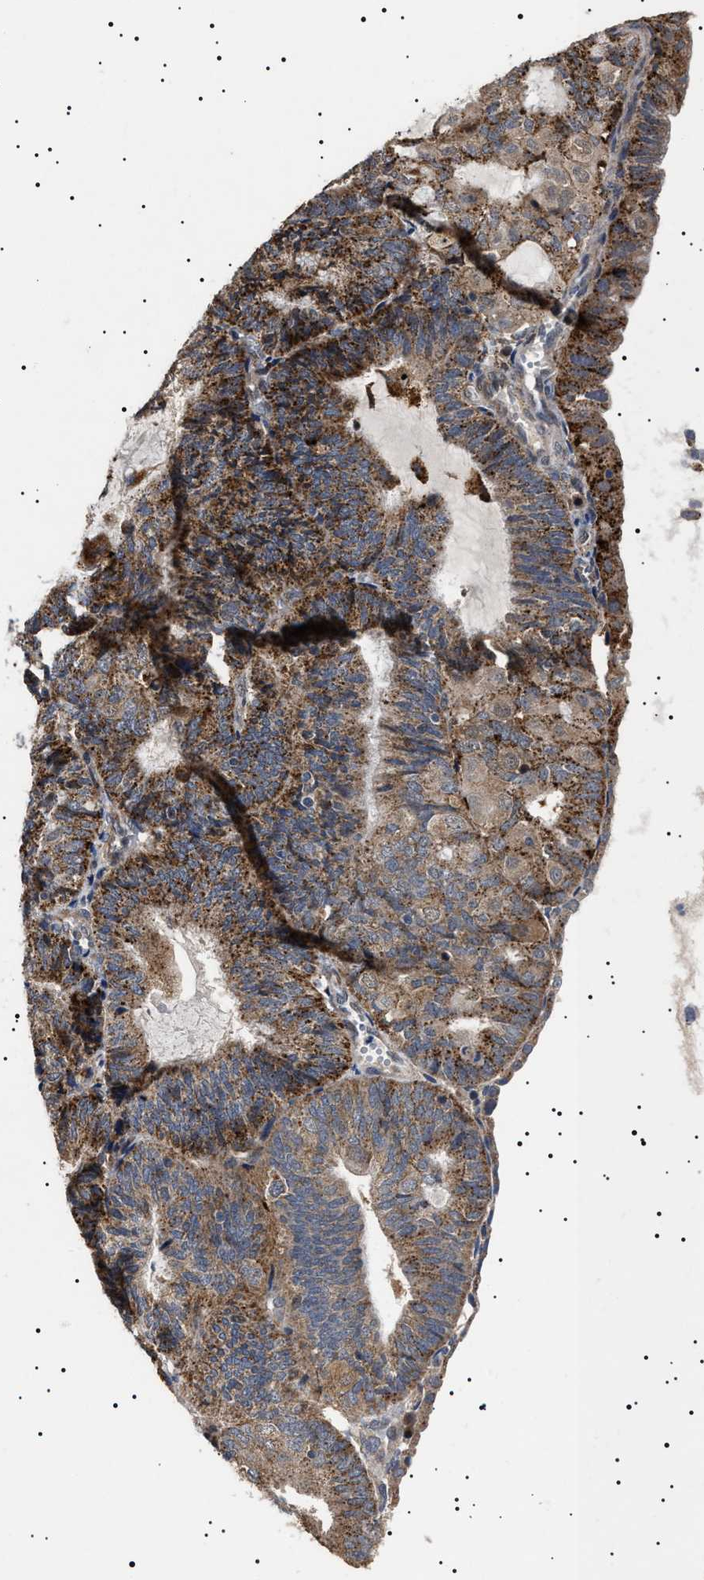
{"staining": {"intensity": "strong", "quantity": "25%-75%", "location": "cytoplasmic/membranous"}, "tissue": "endometrial cancer", "cell_type": "Tumor cells", "image_type": "cancer", "snomed": [{"axis": "morphology", "description": "Adenocarcinoma, NOS"}, {"axis": "topography", "description": "Endometrium"}], "caption": "Immunohistochemical staining of human endometrial cancer demonstrates high levels of strong cytoplasmic/membranous staining in about 25%-75% of tumor cells.", "gene": "RAB34", "patient": {"sex": "female", "age": 81}}